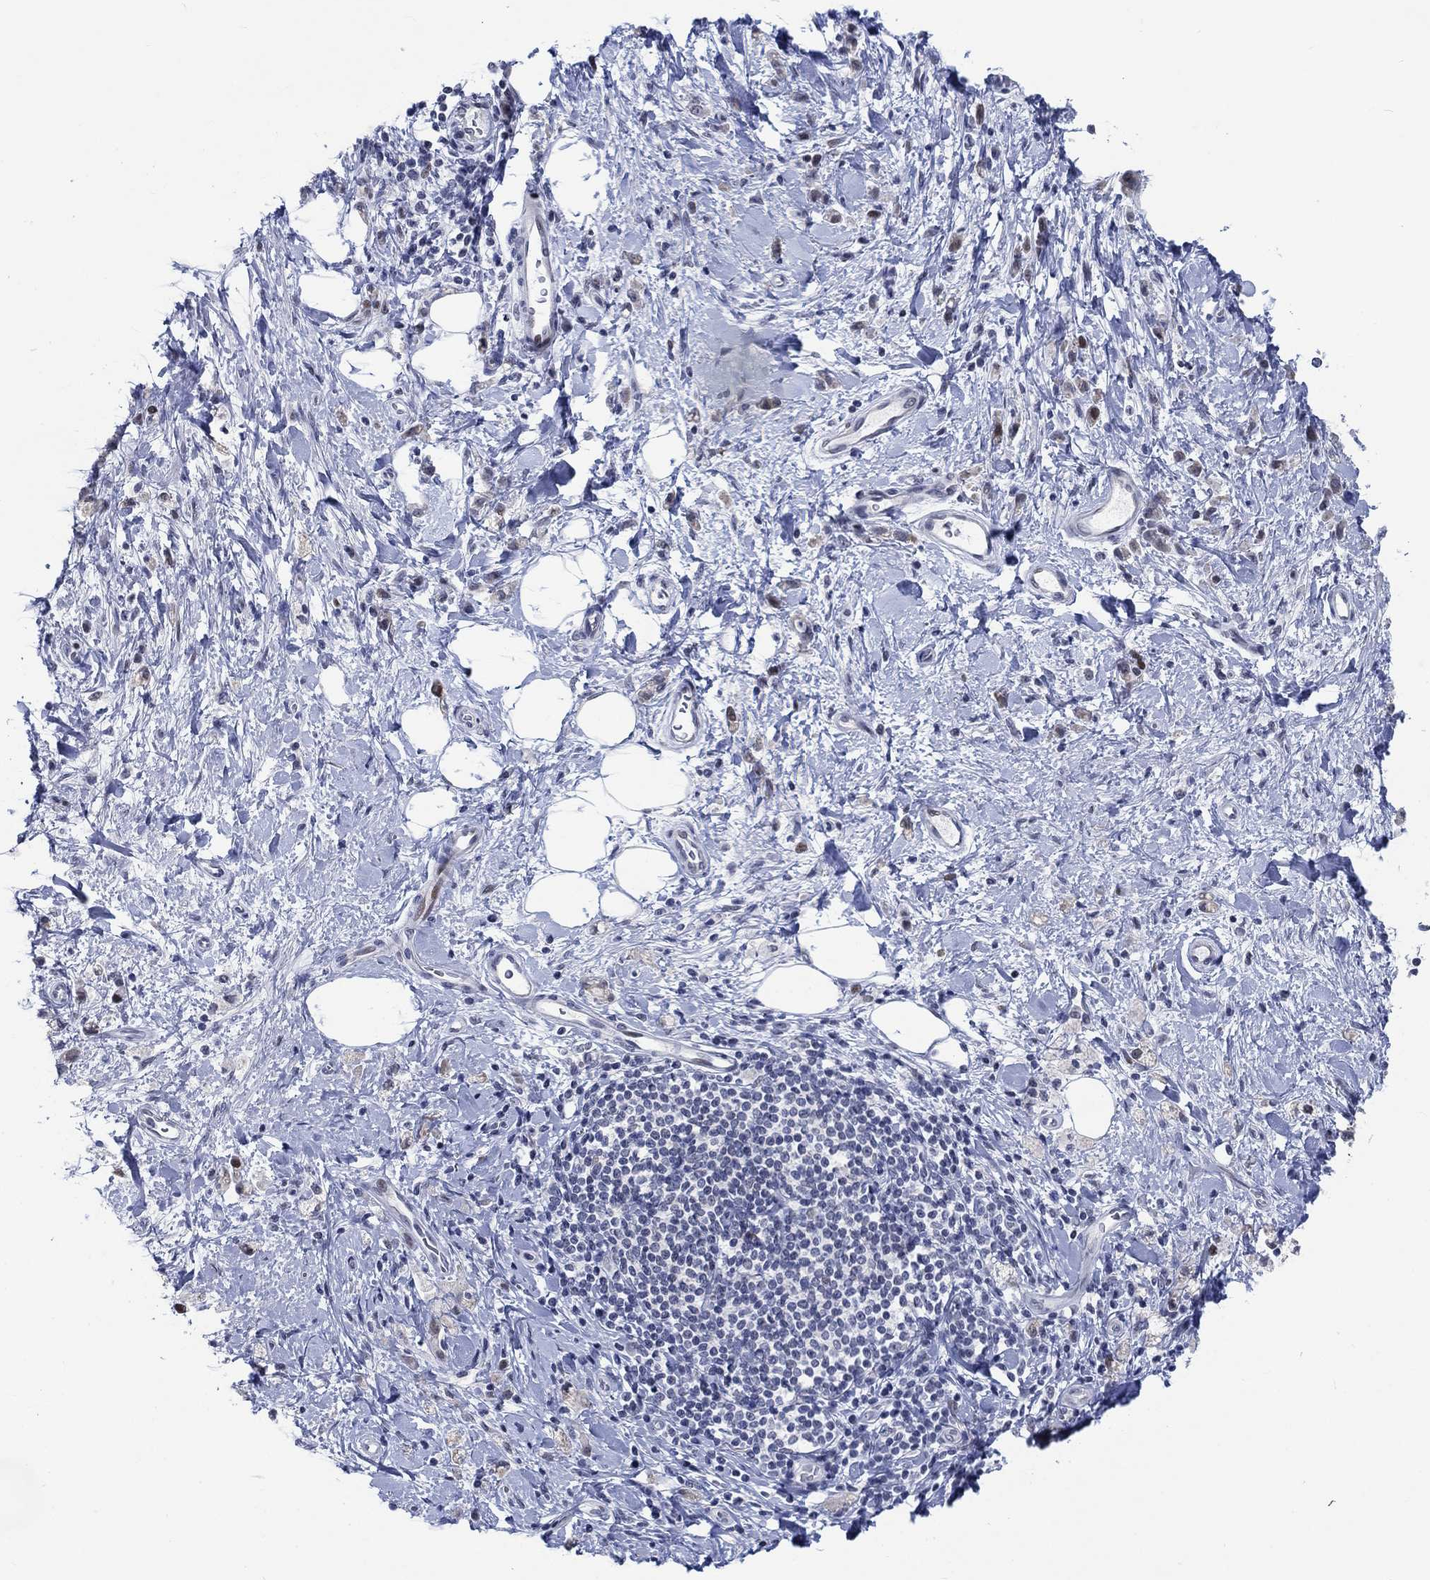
{"staining": {"intensity": "moderate", "quantity": "<25%", "location": "nuclear"}, "tissue": "stomach cancer", "cell_type": "Tumor cells", "image_type": "cancer", "snomed": [{"axis": "morphology", "description": "Adenocarcinoma, NOS"}, {"axis": "topography", "description": "Stomach"}], "caption": "Immunohistochemistry of human adenocarcinoma (stomach) demonstrates low levels of moderate nuclear positivity in approximately <25% of tumor cells. The staining was performed using DAB (3,3'-diaminobenzidine) to visualize the protein expression in brown, while the nuclei were stained in blue with hematoxylin (Magnification: 20x).", "gene": "NEU3", "patient": {"sex": "male", "age": 77}}